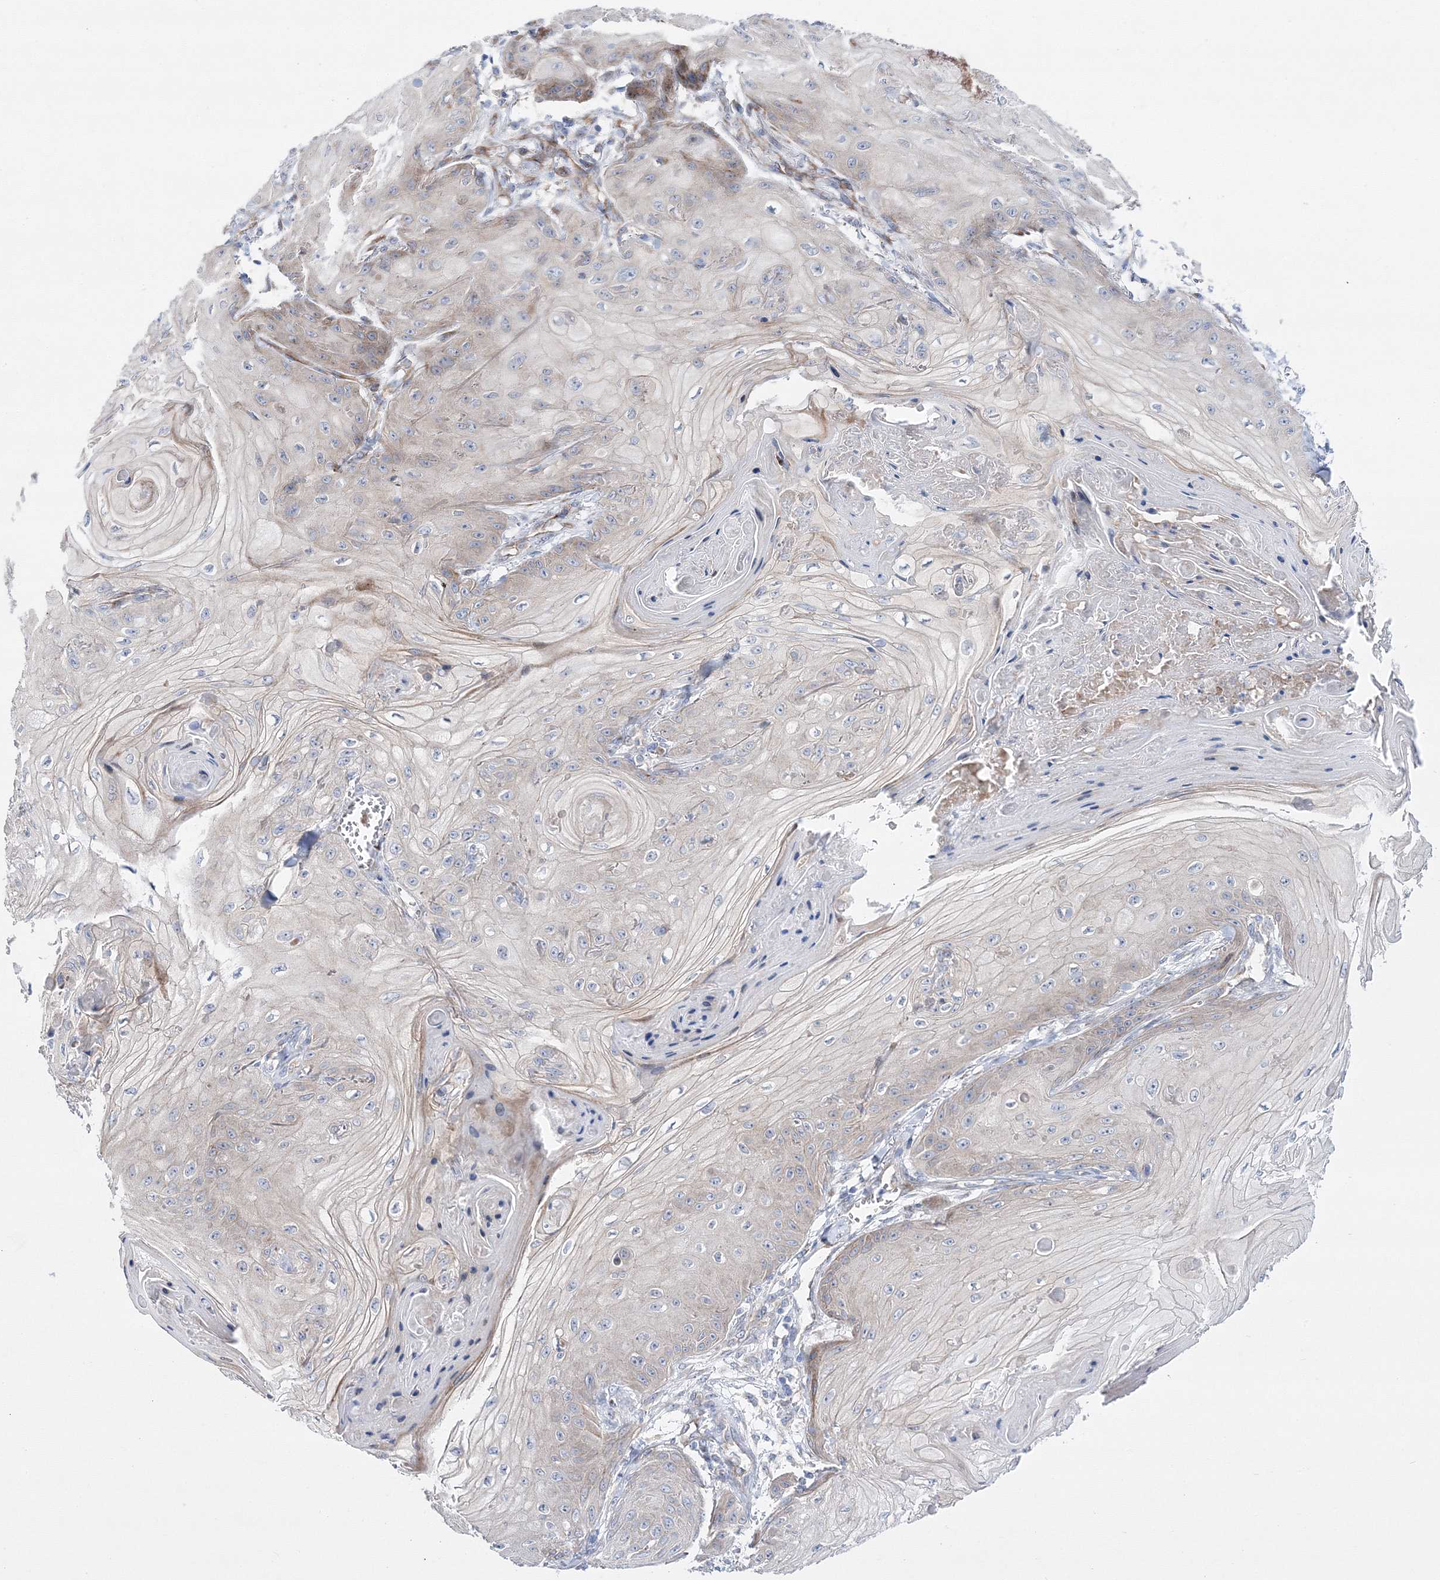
{"staining": {"intensity": "negative", "quantity": "none", "location": "none"}, "tissue": "skin cancer", "cell_type": "Tumor cells", "image_type": "cancer", "snomed": [{"axis": "morphology", "description": "Squamous cell carcinoma, NOS"}, {"axis": "topography", "description": "Skin"}], "caption": "The image reveals no significant expression in tumor cells of skin cancer. Brightfield microscopy of IHC stained with DAB (3,3'-diaminobenzidine) (brown) and hematoxylin (blue), captured at high magnification.", "gene": "ARHGAP32", "patient": {"sex": "male", "age": 74}}